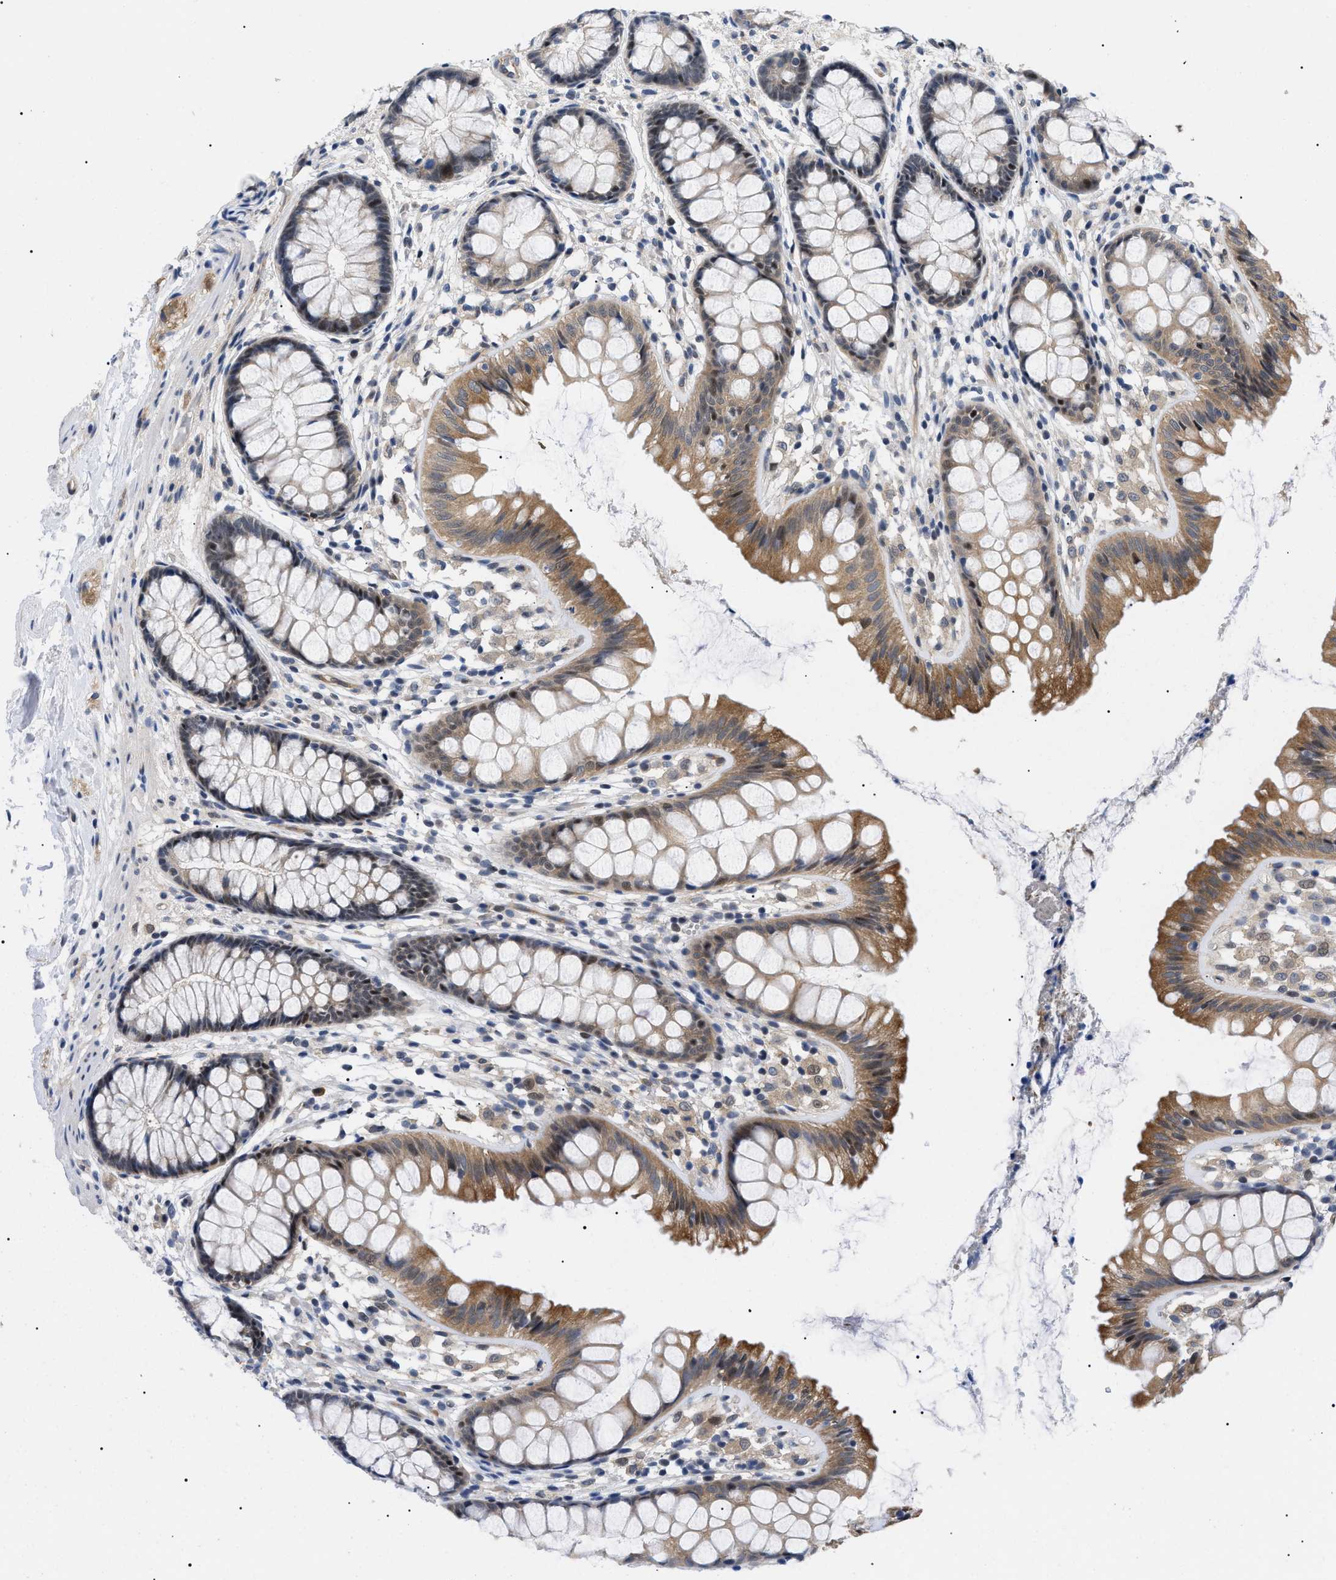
{"staining": {"intensity": "weak", "quantity": "25%-75%", "location": "cytoplasmic/membranous"}, "tissue": "colon", "cell_type": "Endothelial cells", "image_type": "normal", "snomed": [{"axis": "morphology", "description": "Normal tissue, NOS"}, {"axis": "topography", "description": "Colon"}], "caption": "Colon stained with a protein marker shows weak staining in endothelial cells.", "gene": "GARRE1", "patient": {"sex": "female", "age": 56}}